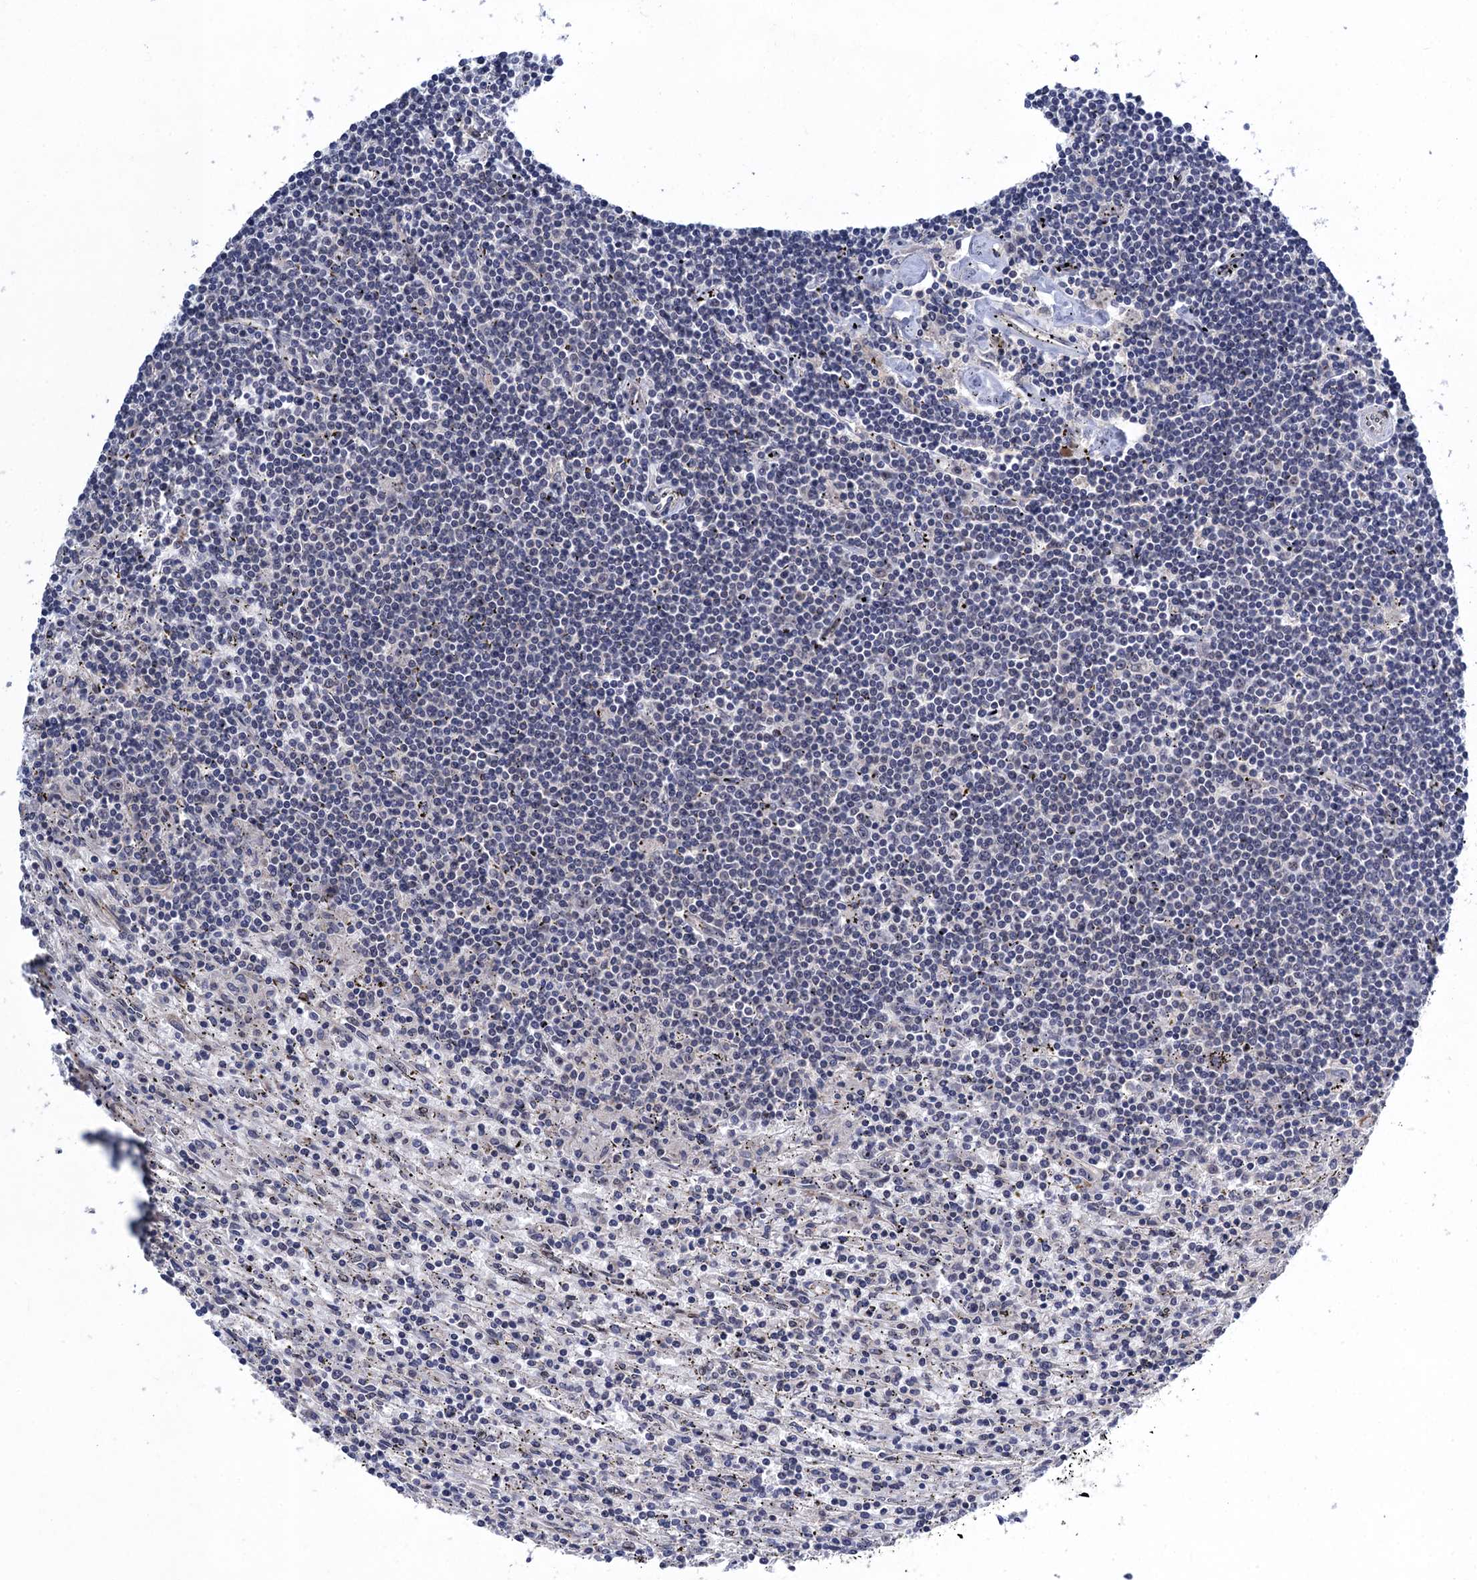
{"staining": {"intensity": "negative", "quantity": "none", "location": "none"}, "tissue": "lymphoma", "cell_type": "Tumor cells", "image_type": "cancer", "snomed": [{"axis": "morphology", "description": "Malignant lymphoma, non-Hodgkin's type, Low grade"}, {"axis": "topography", "description": "Spleen"}], "caption": "A photomicrograph of lymphoma stained for a protein shows no brown staining in tumor cells.", "gene": "ZAR1L", "patient": {"sex": "male", "age": 76}}